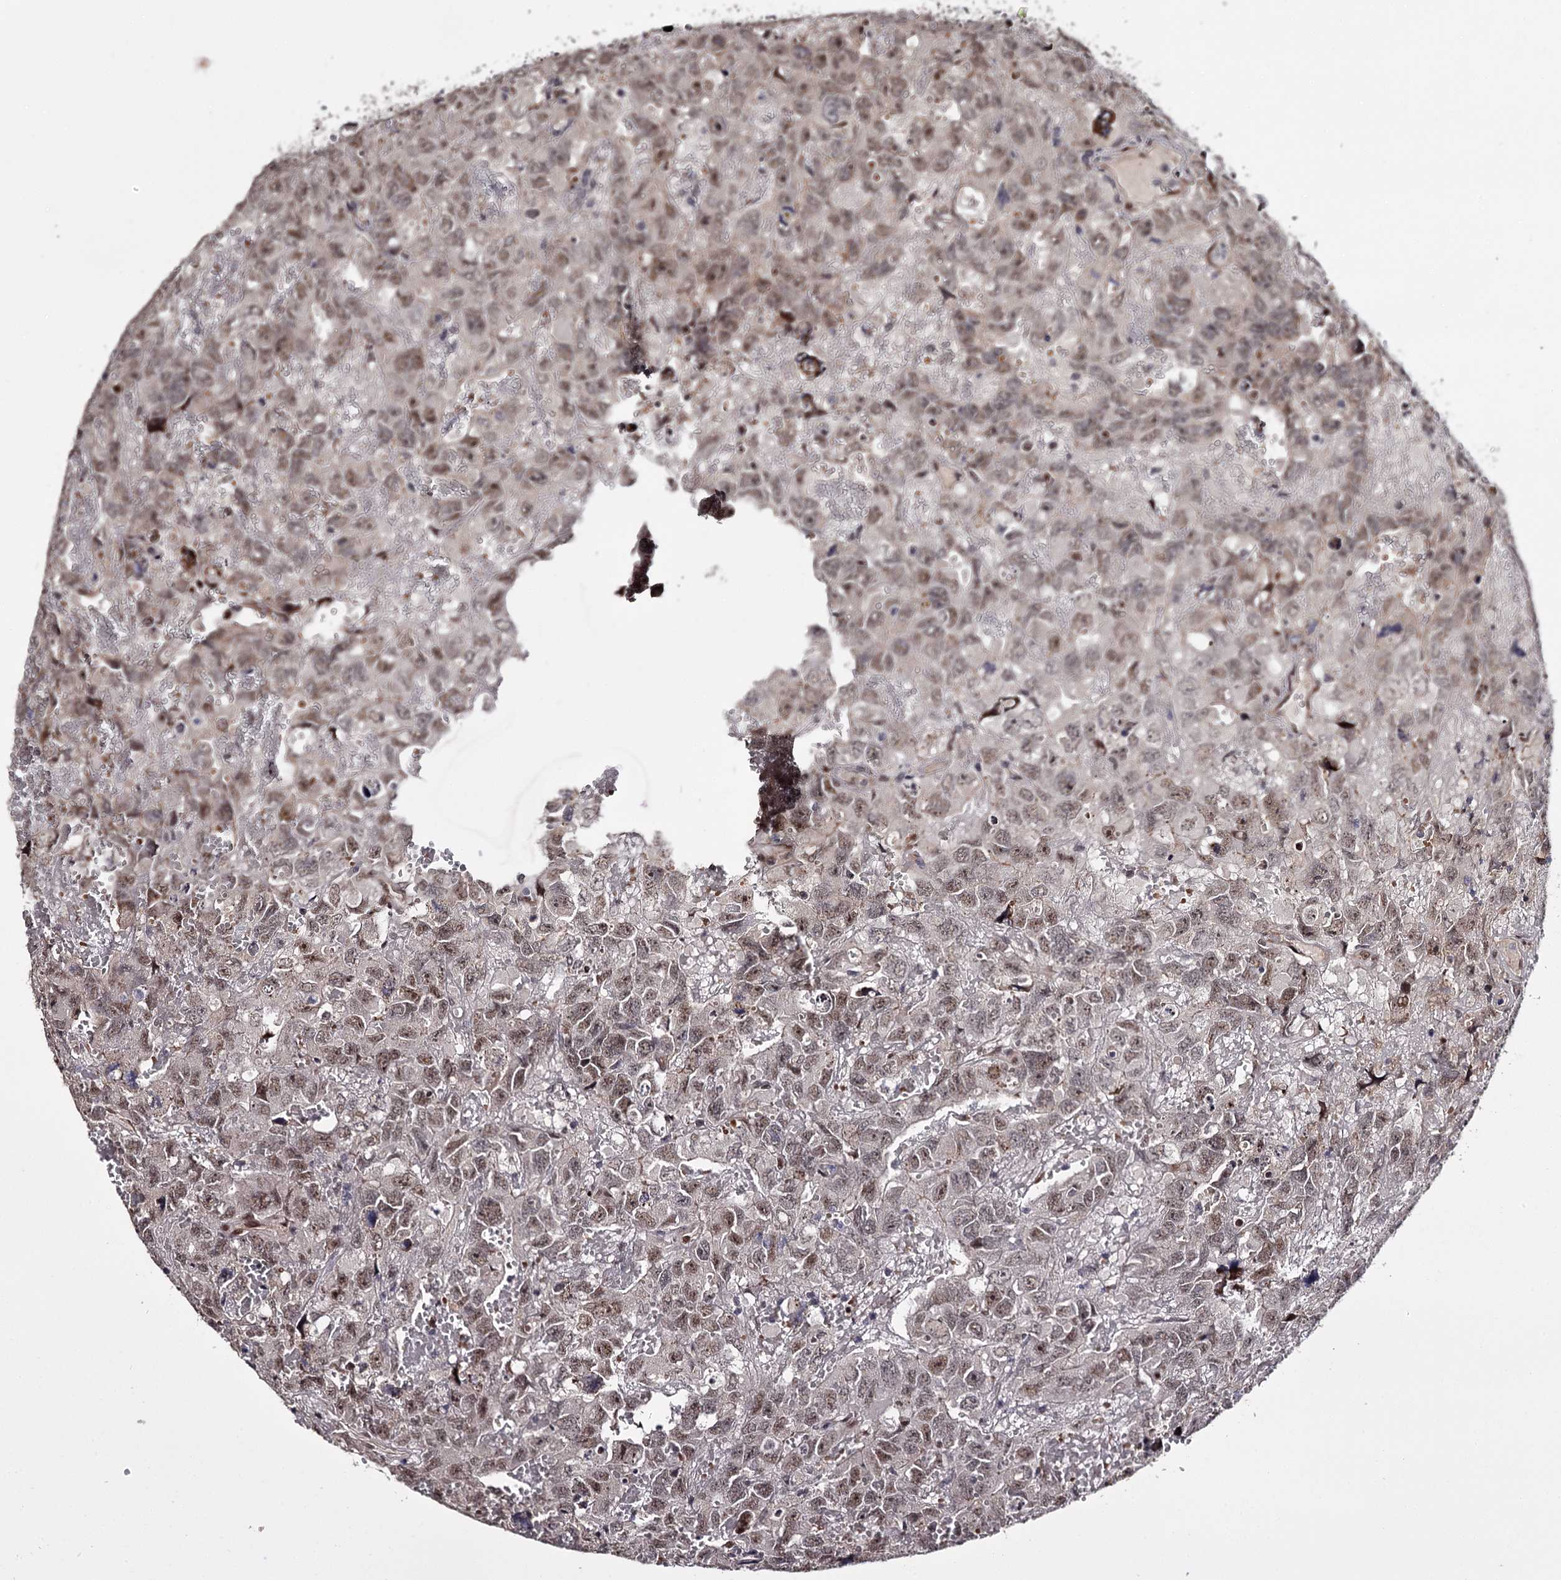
{"staining": {"intensity": "moderate", "quantity": ">75%", "location": "nuclear"}, "tissue": "testis cancer", "cell_type": "Tumor cells", "image_type": "cancer", "snomed": [{"axis": "morphology", "description": "Carcinoma, Embryonal, NOS"}, {"axis": "topography", "description": "Testis"}], "caption": "Tumor cells reveal medium levels of moderate nuclear staining in about >75% of cells in human testis cancer (embryonal carcinoma).", "gene": "RNF44", "patient": {"sex": "male", "age": 45}}